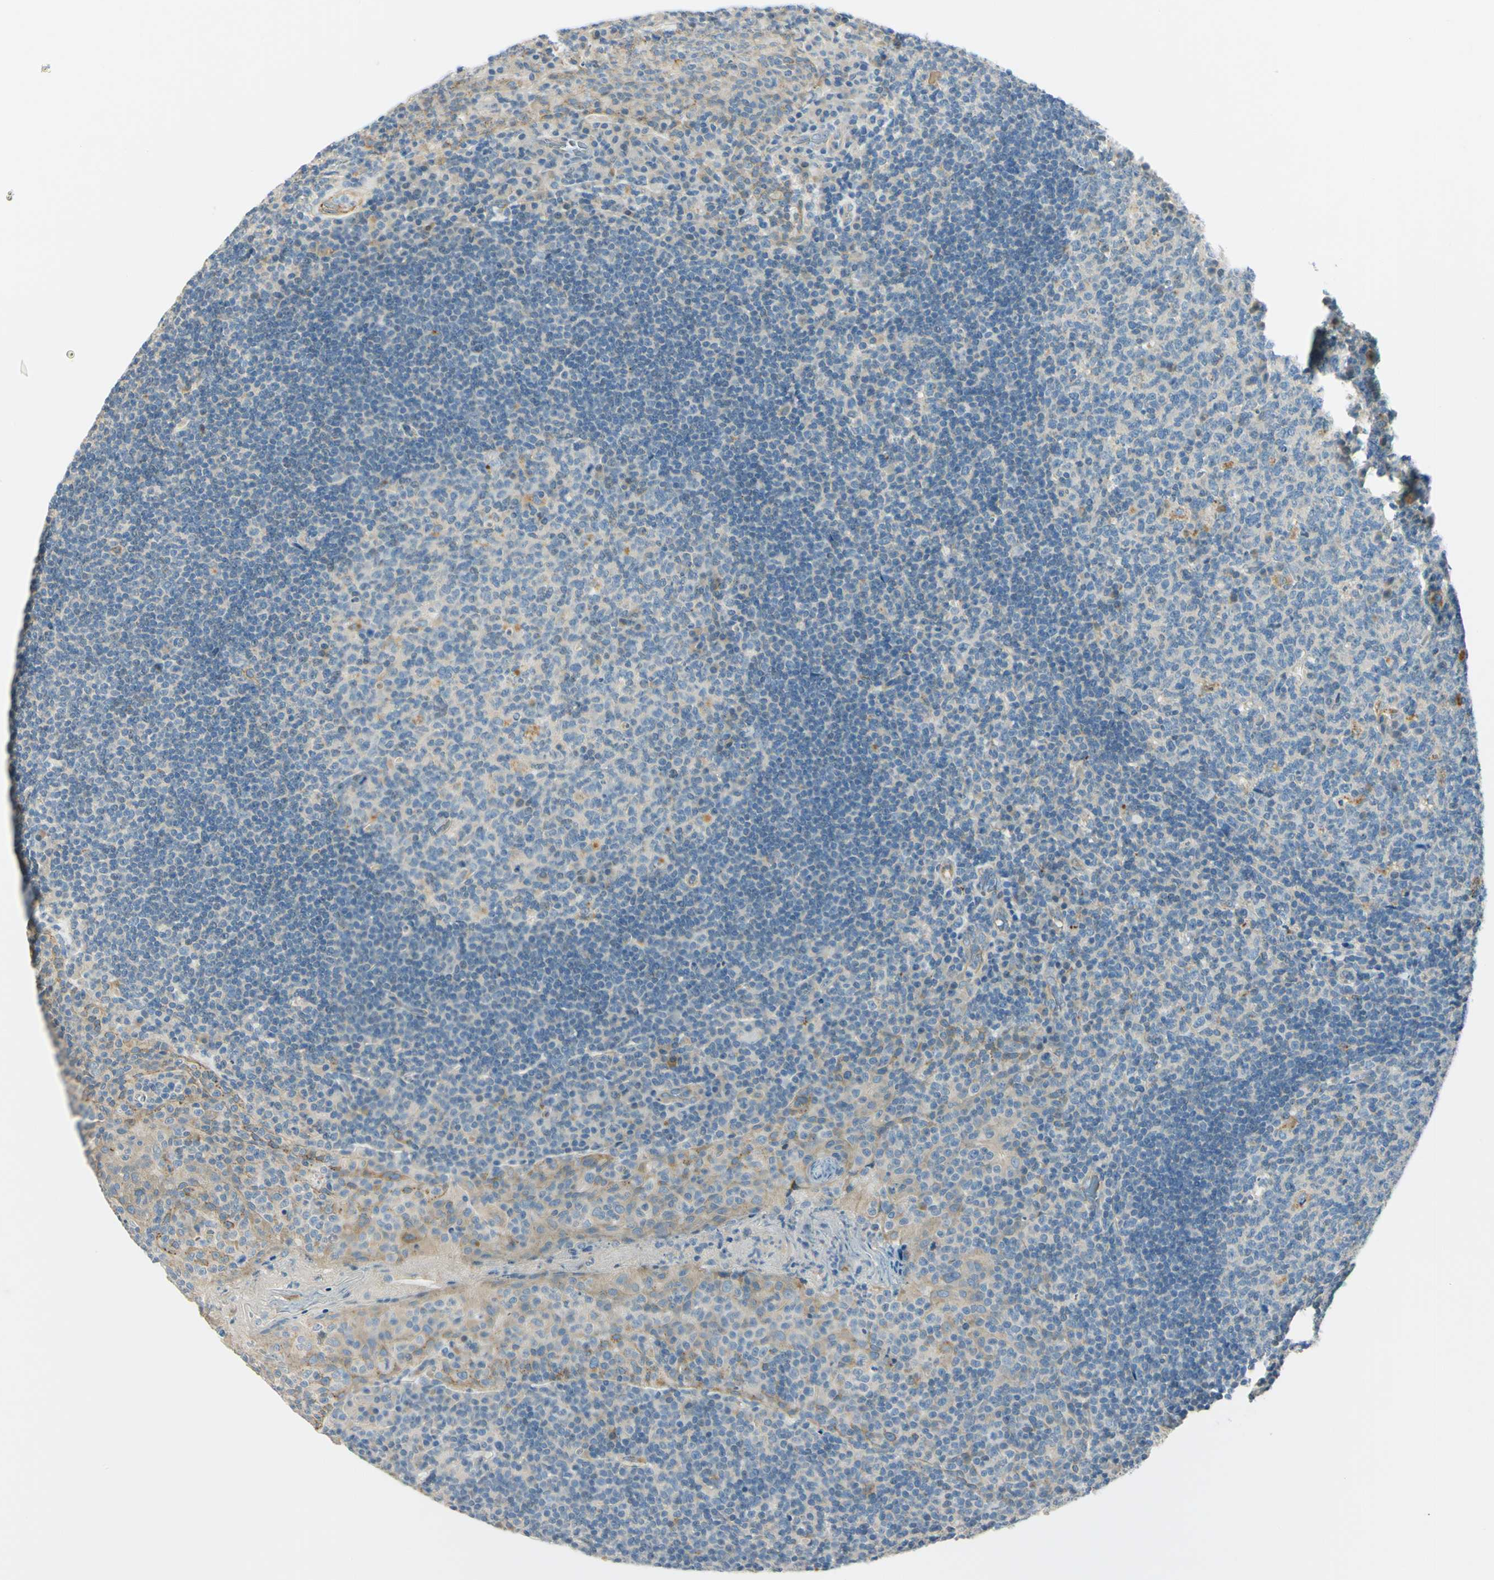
{"staining": {"intensity": "moderate", "quantity": "<25%", "location": "cytoplasmic/membranous"}, "tissue": "tonsil", "cell_type": "Germinal center cells", "image_type": "normal", "snomed": [{"axis": "morphology", "description": "Normal tissue, NOS"}, {"axis": "topography", "description": "Tonsil"}], "caption": "Protein expression analysis of unremarkable tonsil shows moderate cytoplasmic/membranous expression in approximately <25% of germinal center cells.", "gene": "LAMA3", "patient": {"sex": "male", "age": 17}}